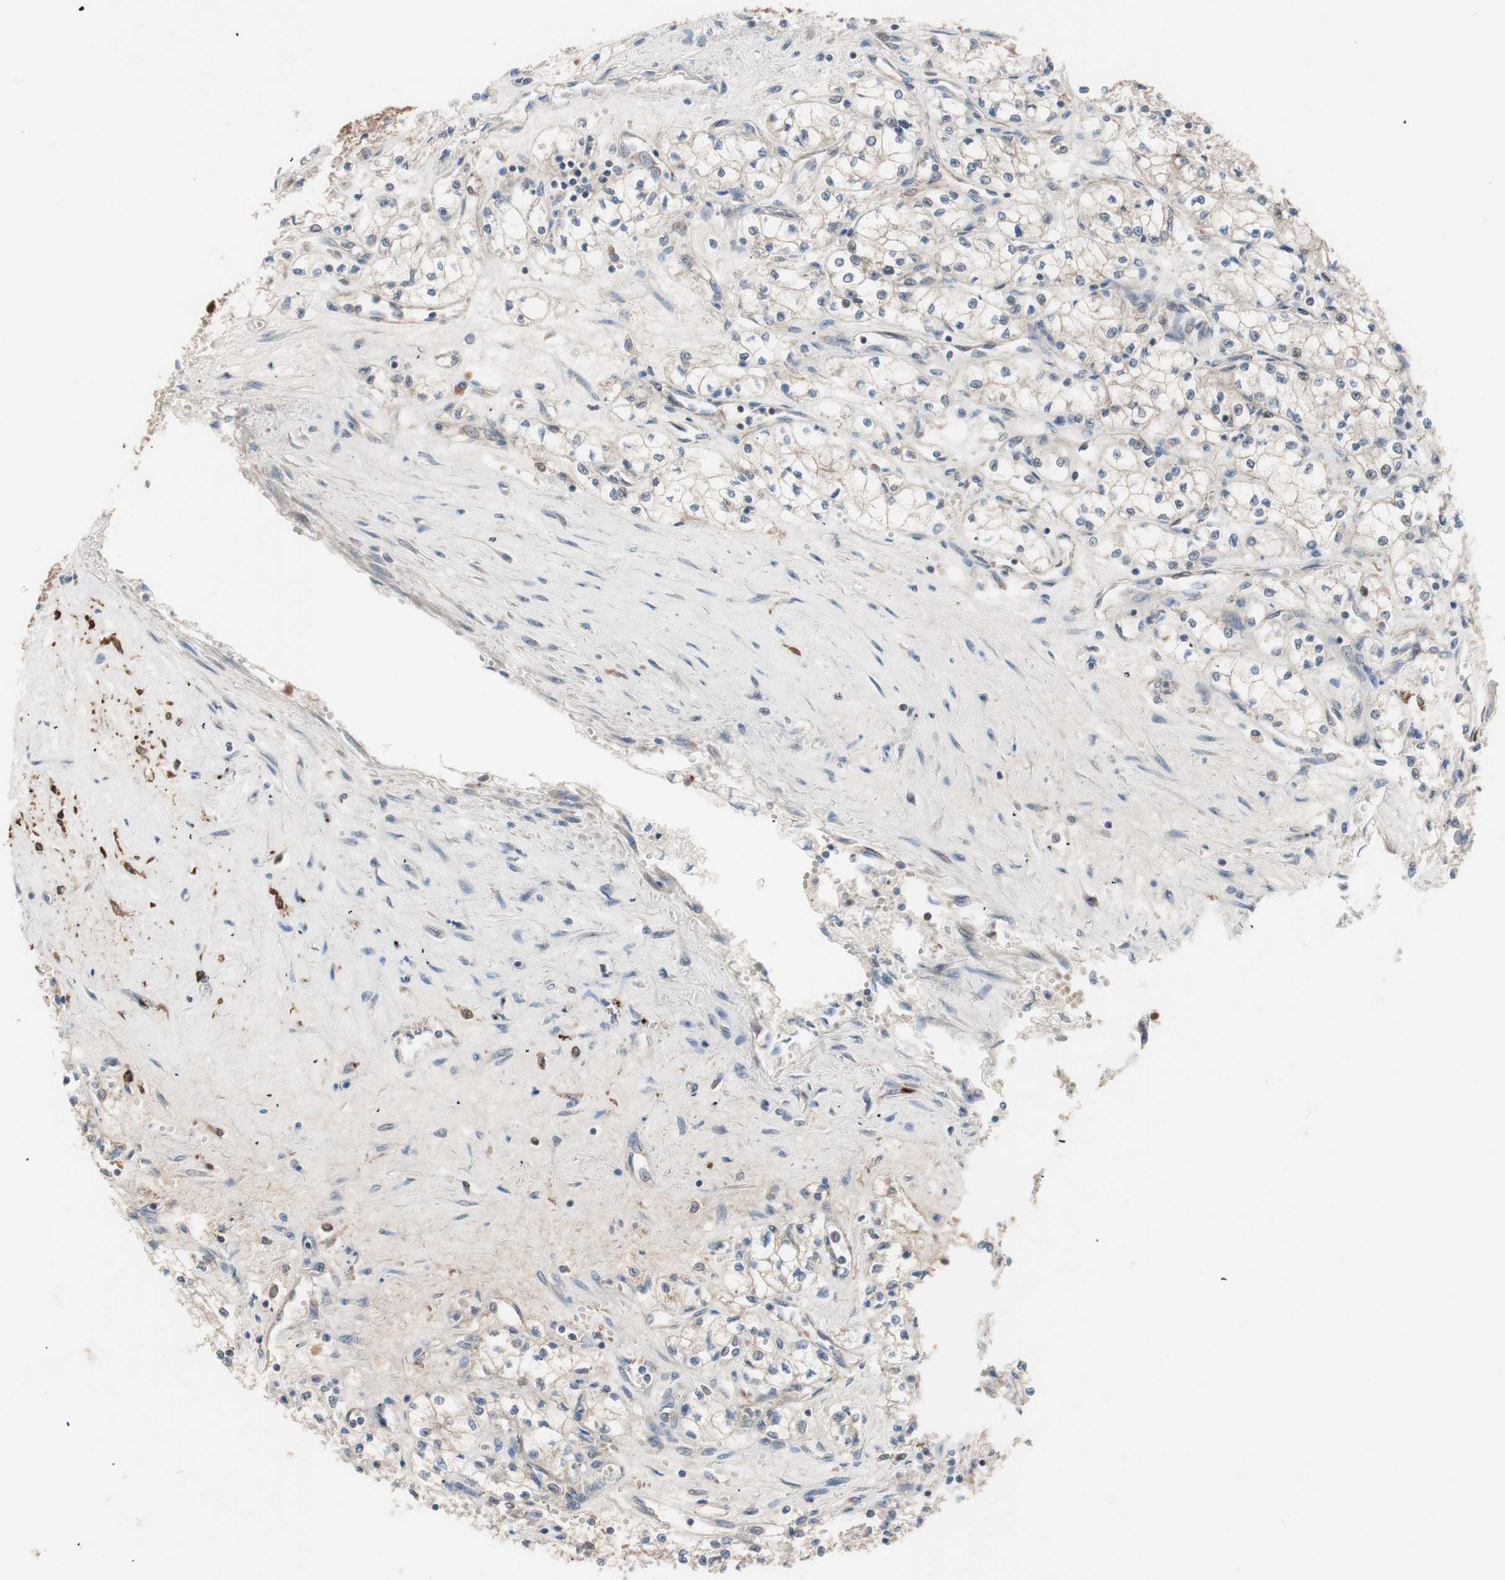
{"staining": {"intensity": "weak", "quantity": "25%-75%", "location": "cytoplasmic/membranous"}, "tissue": "renal cancer", "cell_type": "Tumor cells", "image_type": "cancer", "snomed": [{"axis": "morphology", "description": "Normal tissue, NOS"}, {"axis": "morphology", "description": "Adenocarcinoma, NOS"}, {"axis": "topography", "description": "Kidney"}], "caption": "This histopathology image reveals renal cancer stained with immunohistochemistry (IHC) to label a protein in brown. The cytoplasmic/membranous of tumor cells show weak positivity for the protein. Nuclei are counter-stained blue.", "gene": "HMBS", "patient": {"sex": "male", "age": 59}}